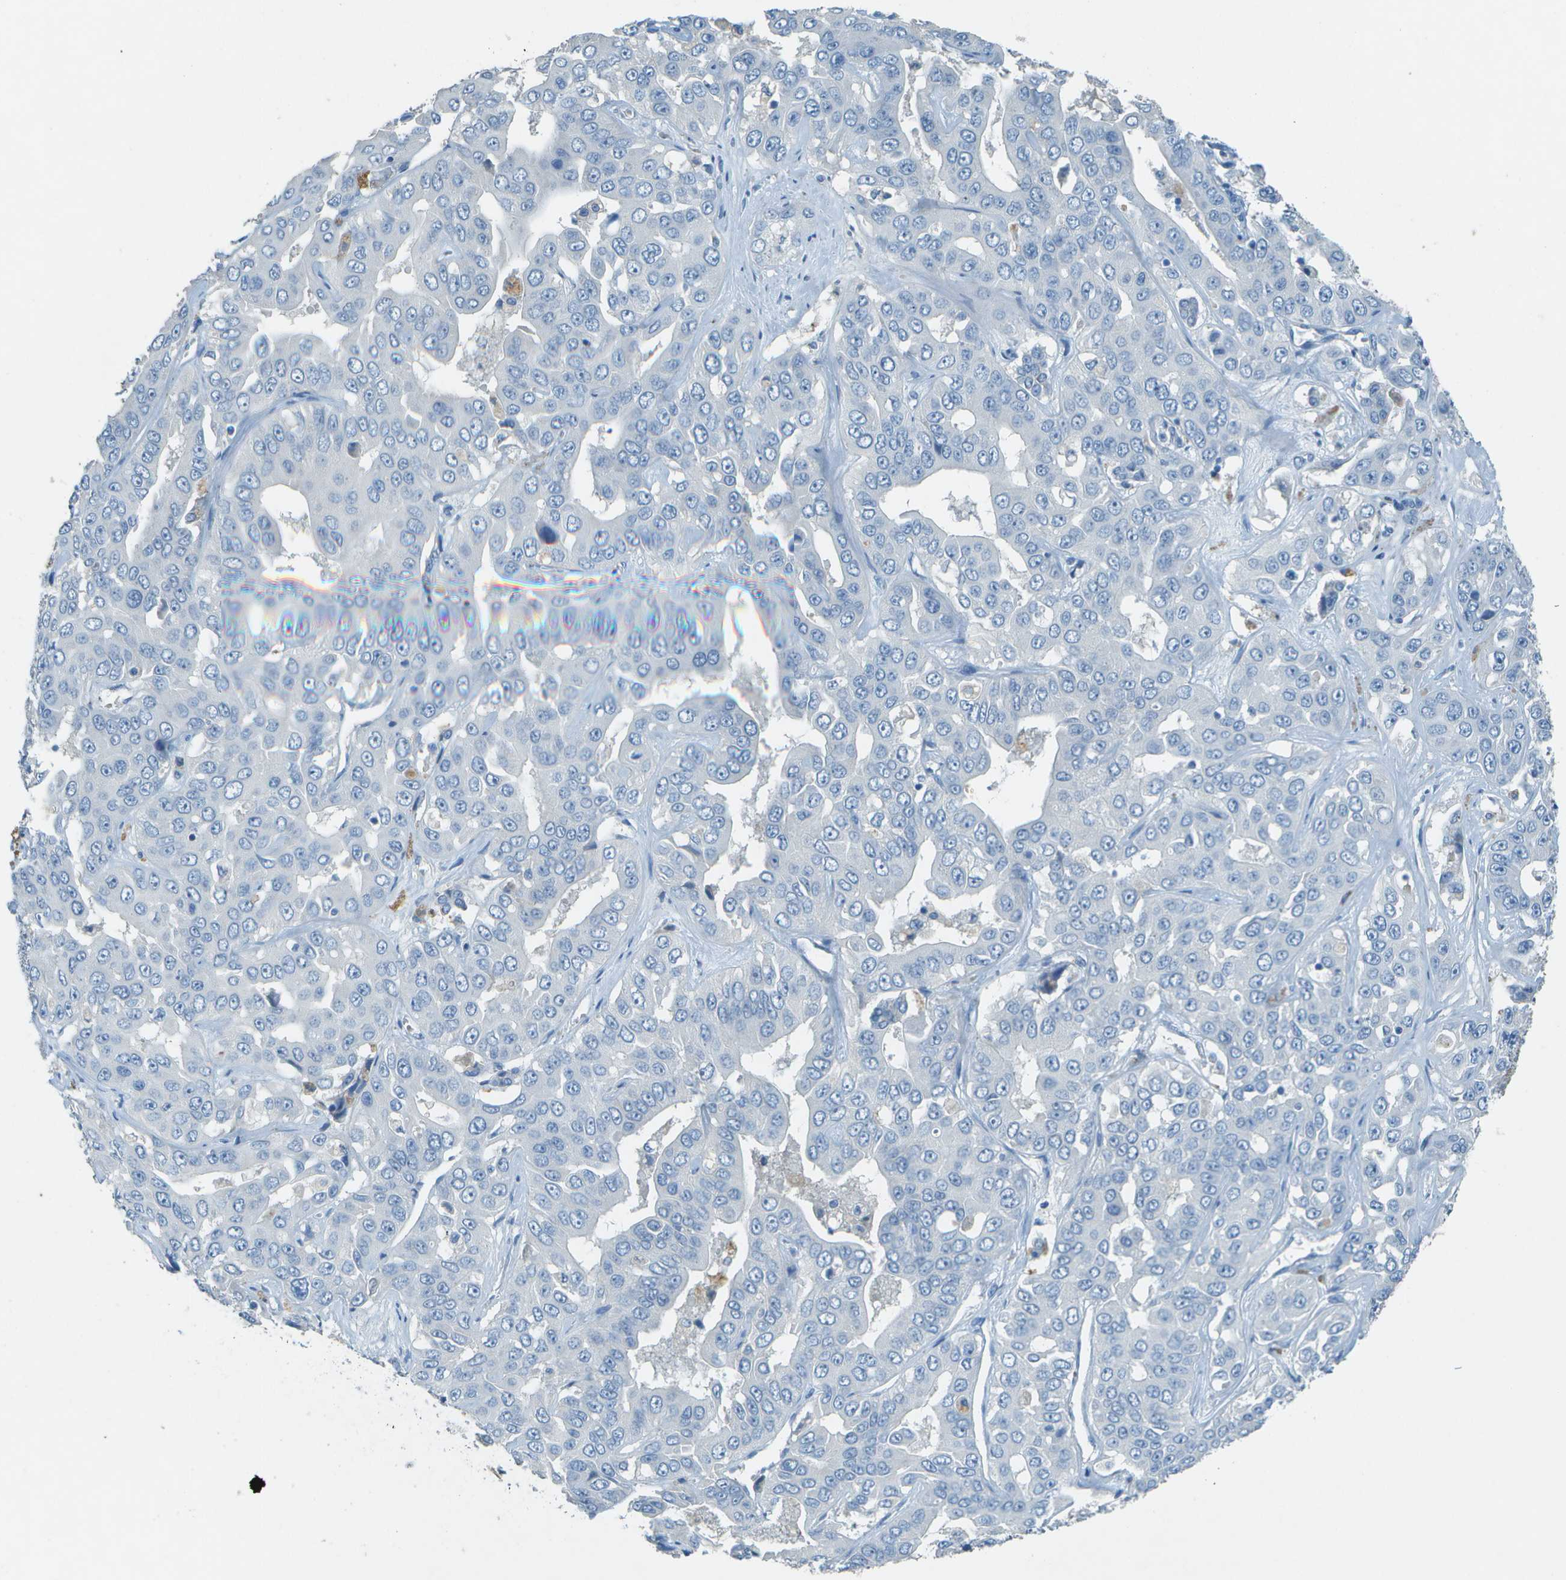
{"staining": {"intensity": "negative", "quantity": "none", "location": "none"}, "tissue": "liver cancer", "cell_type": "Tumor cells", "image_type": "cancer", "snomed": [{"axis": "morphology", "description": "Cholangiocarcinoma"}, {"axis": "topography", "description": "Liver"}], "caption": "This is a photomicrograph of IHC staining of cholangiocarcinoma (liver), which shows no expression in tumor cells. Brightfield microscopy of IHC stained with DAB (brown) and hematoxylin (blue), captured at high magnification.", "gene": "LGI2", "patient": {"sex": "female", "age": 52}}